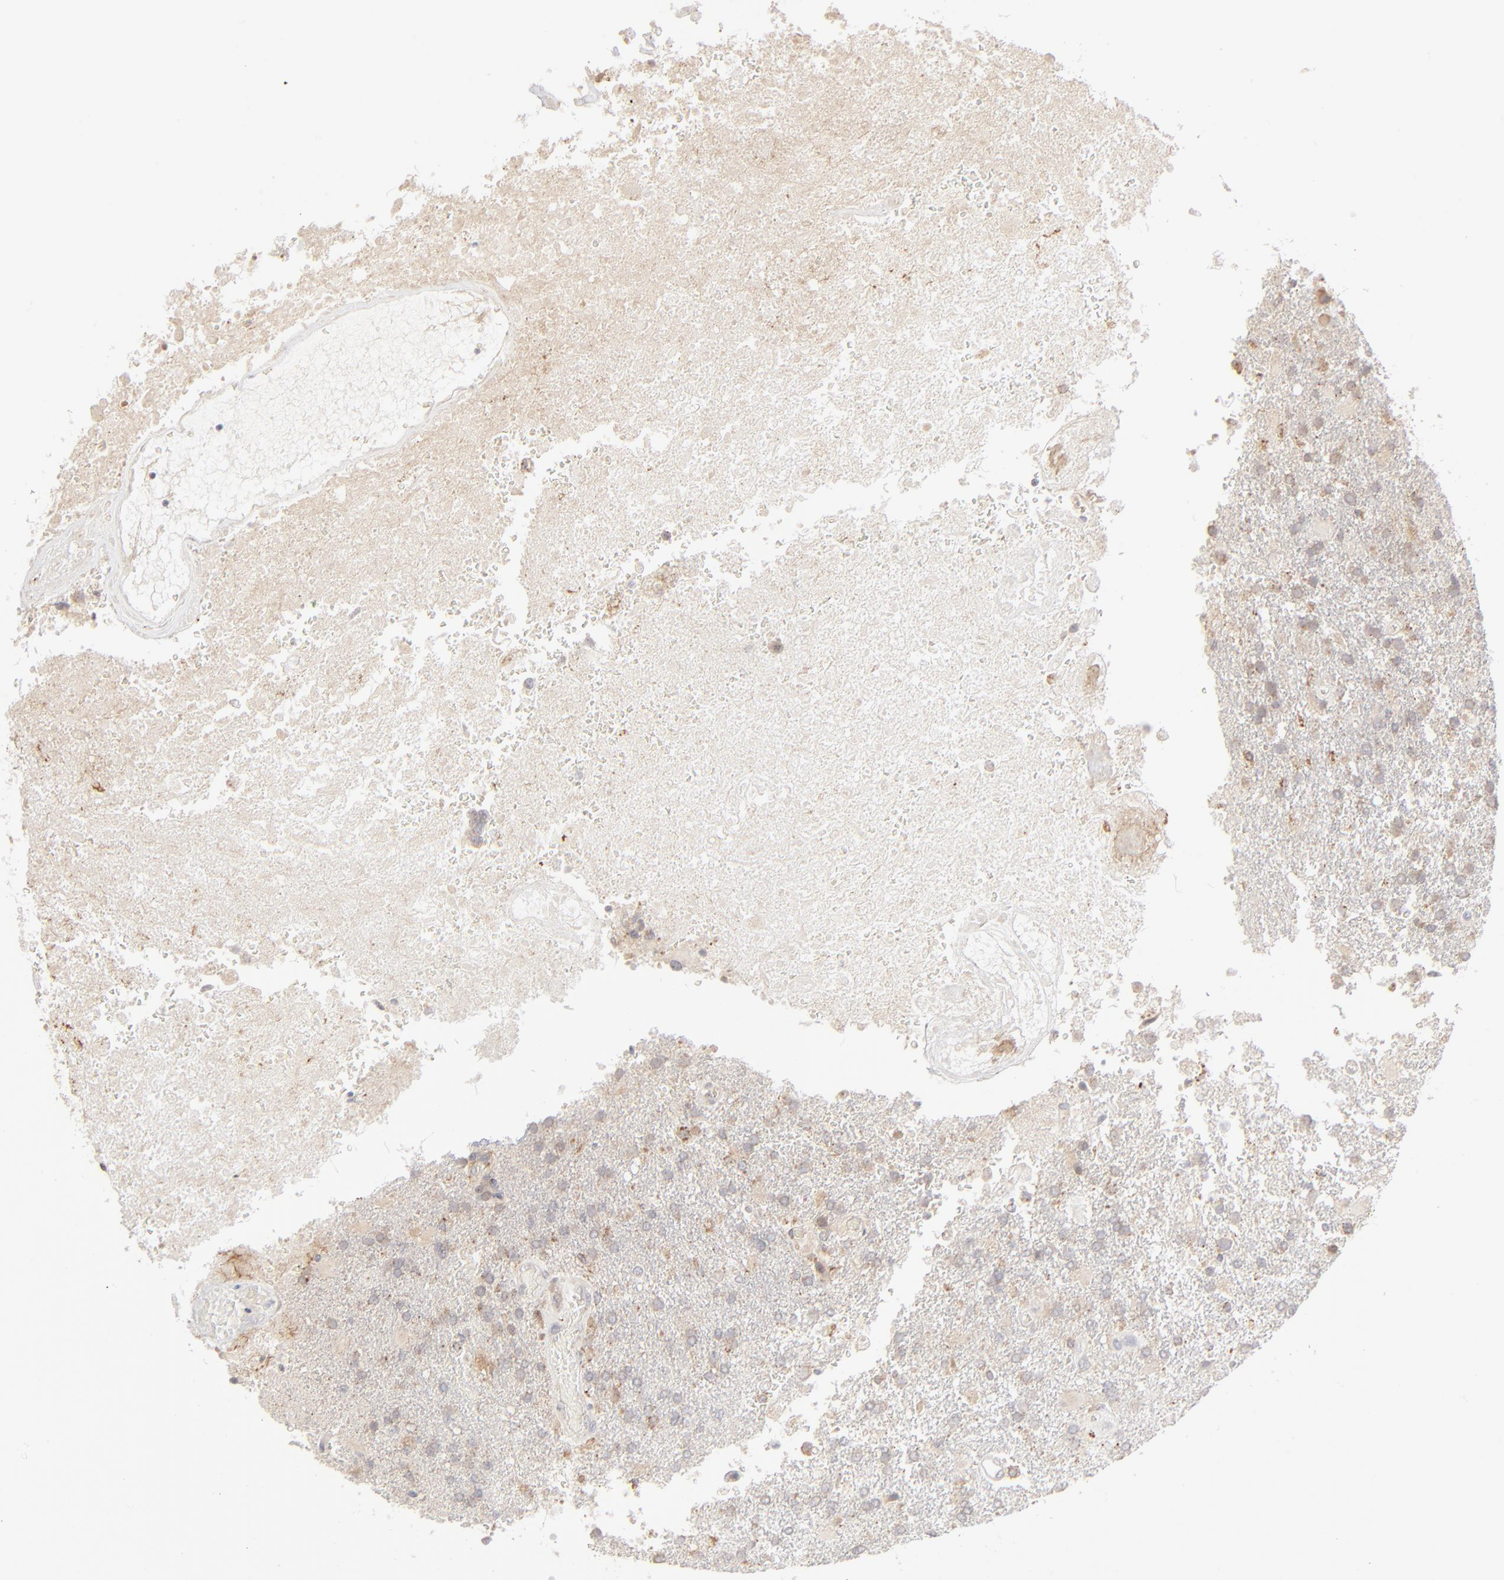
{"staining": {"intensity": "weak", "quantity": "25%-75%", "location": "cytoplasmic/membranous"}, "tissue": "glioma", "cell_type": "Tumor cells", "image_type": "cancer", "snomed": [{"axis": "morphology", "description": "Glioma, malignant, High grade"}, {"axis": "topography", "description": "Cerebral cortex"}], "caption": "Weak cytoplasmic/membranous protein positivity is seen in approximately 25%-75% of tumor cells in glioma.", "gene": "POMT2", "patient": {"sex": "male", "age": 79}}